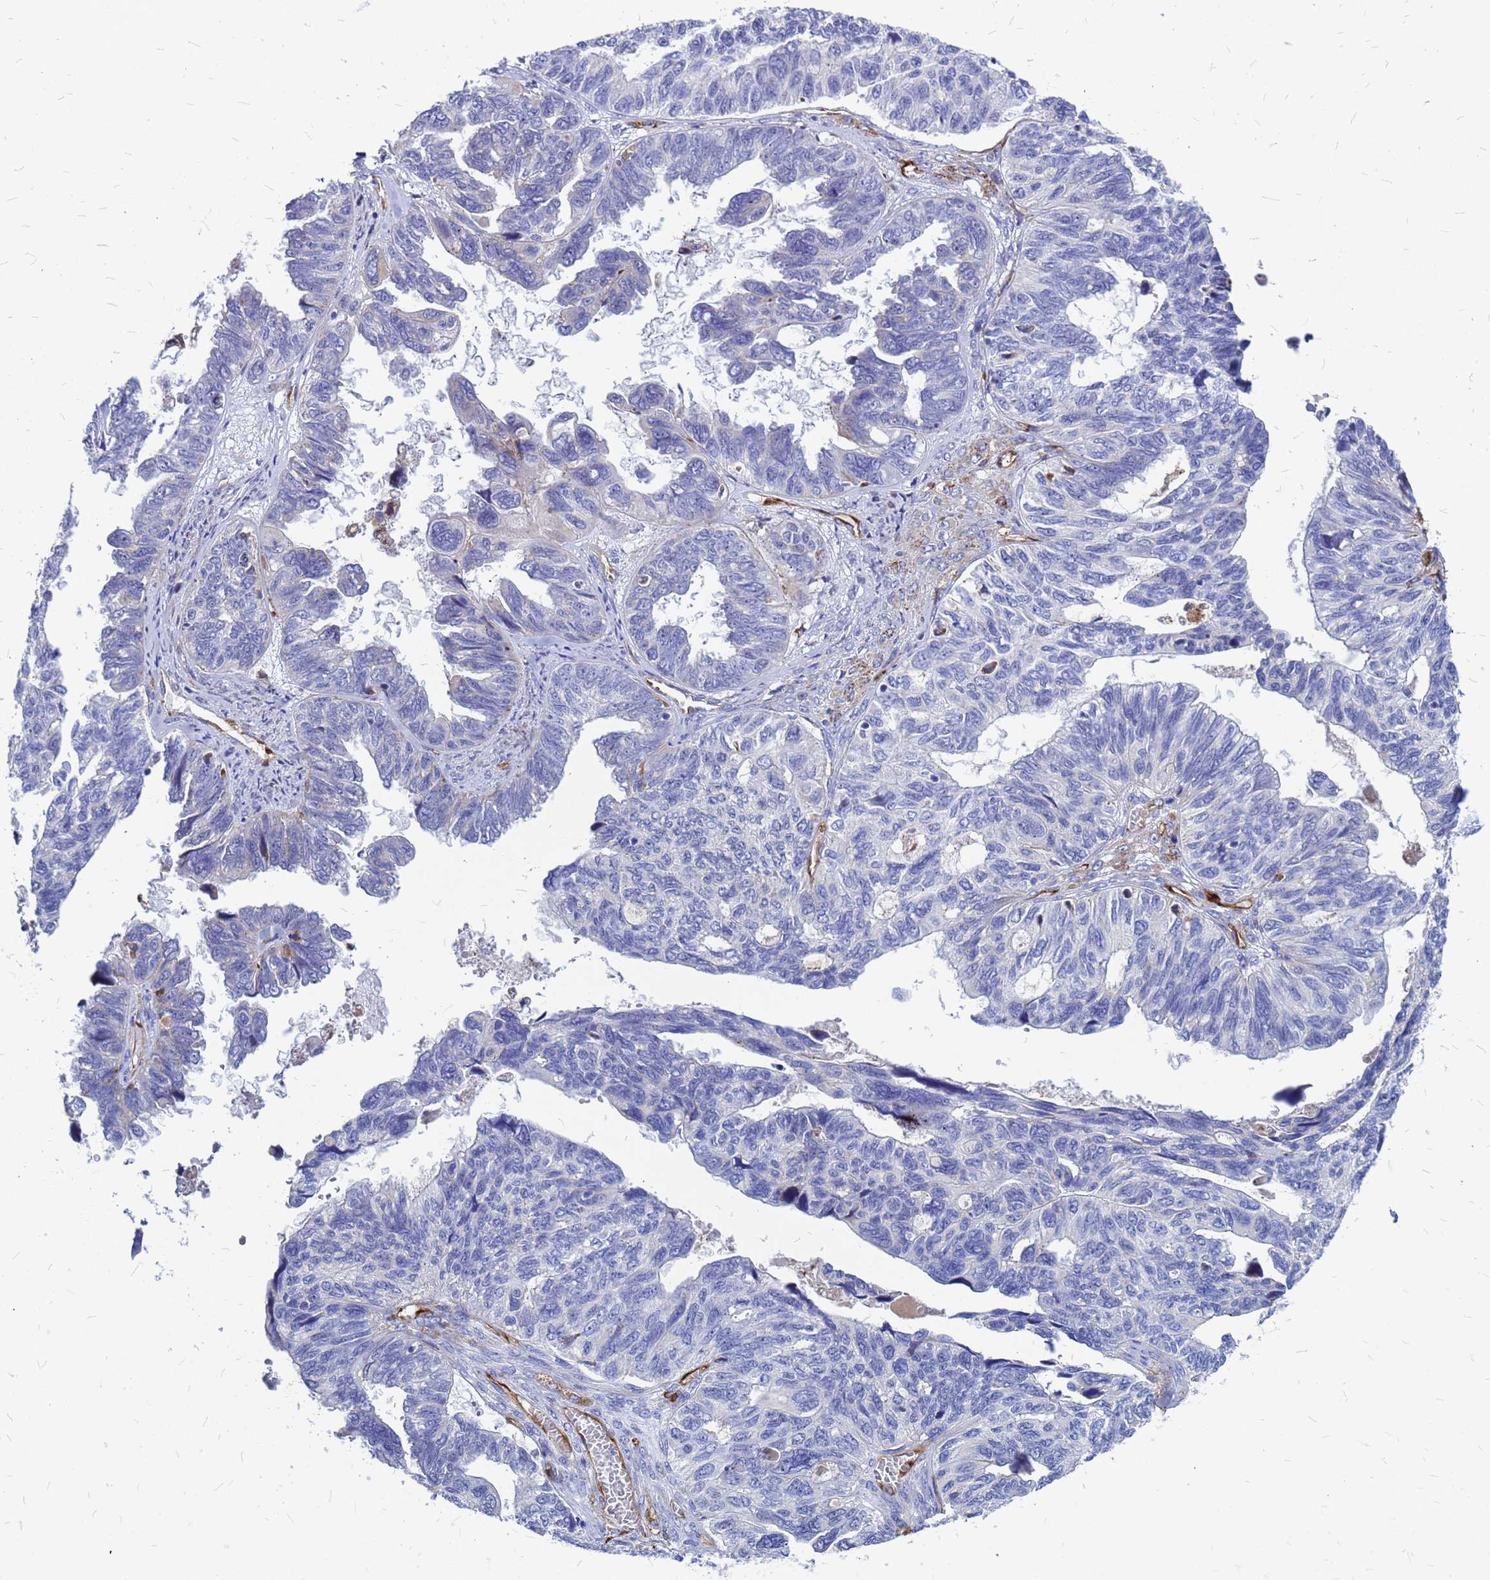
{"staining": {"intensity": "negative", "quantity": "none", "location": "none"}, "tissue": "ovarian cancer", "cell_type": "Tumor cells", "image_type": "cancer", "snomed": [{"axis": "morphology", "description": "Cystadenocarcinoma, serous, NOS"}, {"axis": "topography", "description": "Ovary"}], "caption": "A micrograph of human ovarian cancer is negative for staining in tumor cells. The staining was performed using DAB (3,3'-diaminobenzidine) to visualize the protein expression in brown, while the nuclei were stained in blue with hematoxylin (Magnification: 20x).", "gene": "NOSTRIN", "patient": {"sex": "female", "age": 79}}